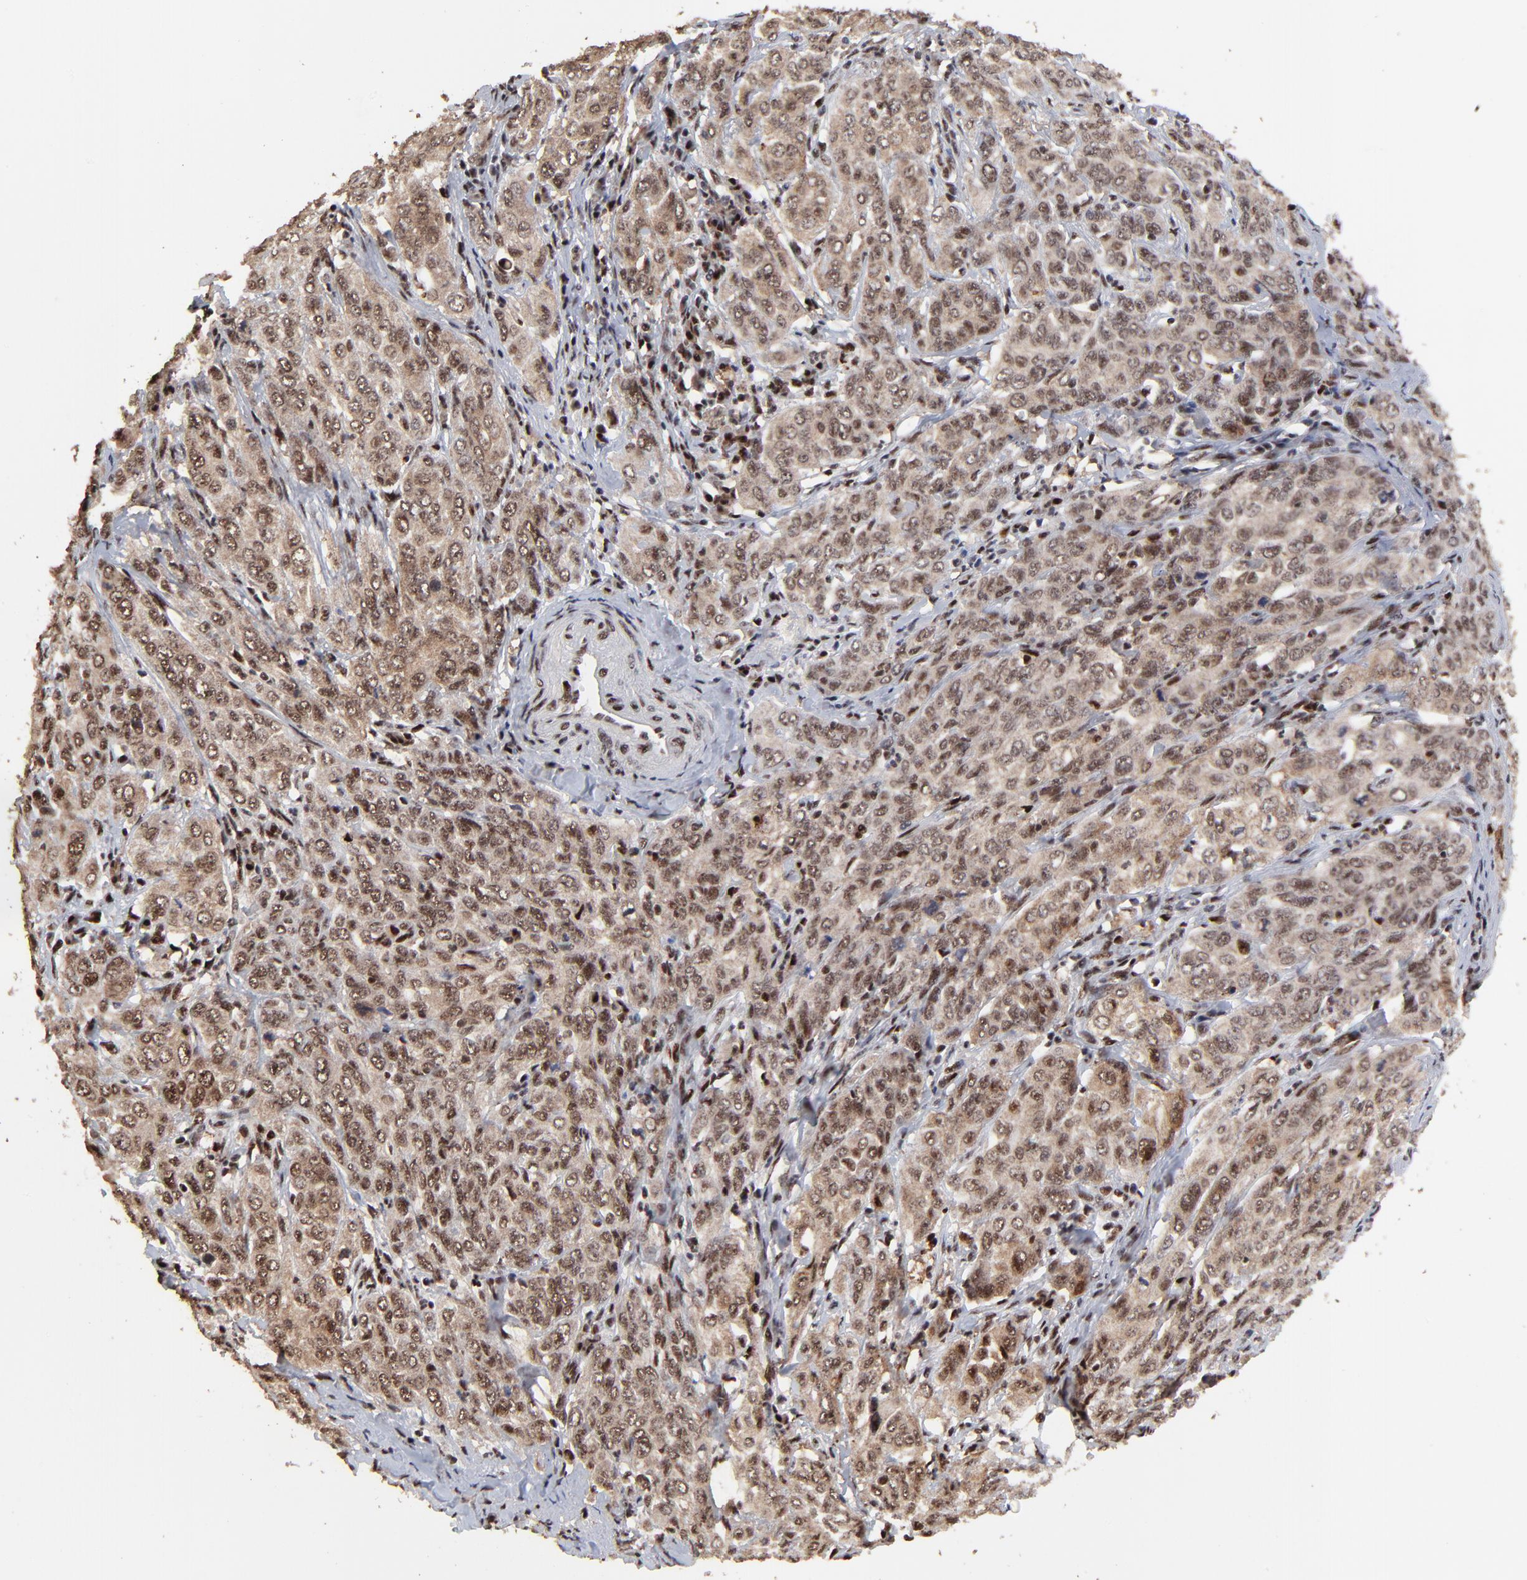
{"staining": {"intensity": "moderate", "quantity": "25%-75%", "location": "cytoplasmic/membranous,nuclear"}, "tissue": "cervical cancer", "cell_type": "Tumor cells", "image_type": "cancer", "snomed": [{"axis": "morphology", "description": "Squamous cell carcinoma, NOS"}, {"axis": "topography", "description": "Cervix"}], "caption": "The micrograph reveals staining of cervical squamous cell carcinoma, revealing moderate cytoplasmic/membranous and nuclear protein positivity (brown color) within tumor cells.", "gene": "RBM22", "patient": {"sex": "female", "age": 38}}